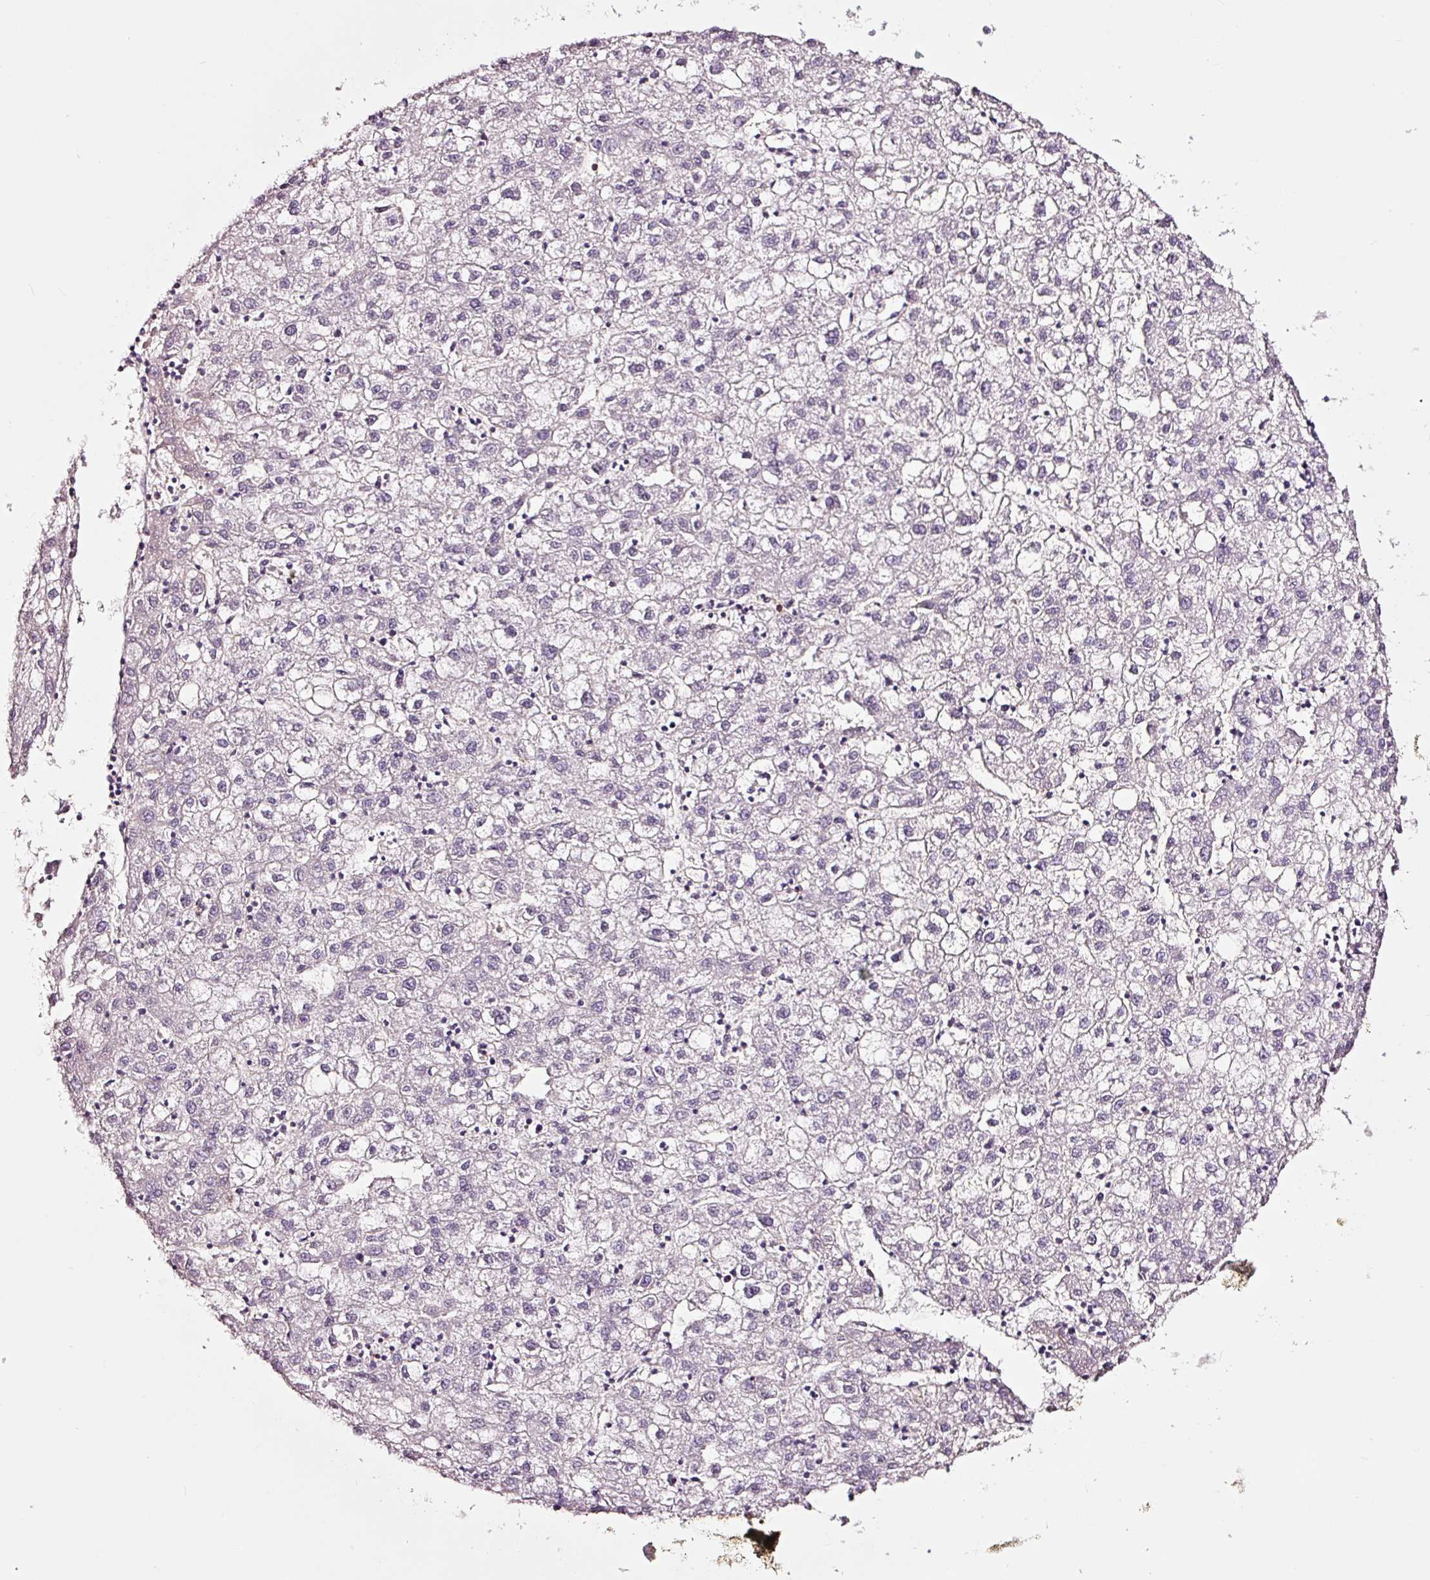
{"staining": {"intensity": "negative", "quantity": "none", "location": "none"}, "tissue": "liver cancer", "cell_type": "Tumor cells", "image_type": "cancer", "snomed": [{"axis": "morphology", "description": "Carcinoma, Hepatocellular, NOS"}, {"axis": "topography", "description": "Liver"}], "caption": "IHC of human liver cancer (hepatocellular carcinoma) exhibits no positivity in tumor cells. (Brightfield microscopy of DAB (3,3'-diaminobenzidine) immunohistochemistry (IHC) at high magnification).", "gene": "ADD3", "patient": {"sex": "male", "age": 72}}